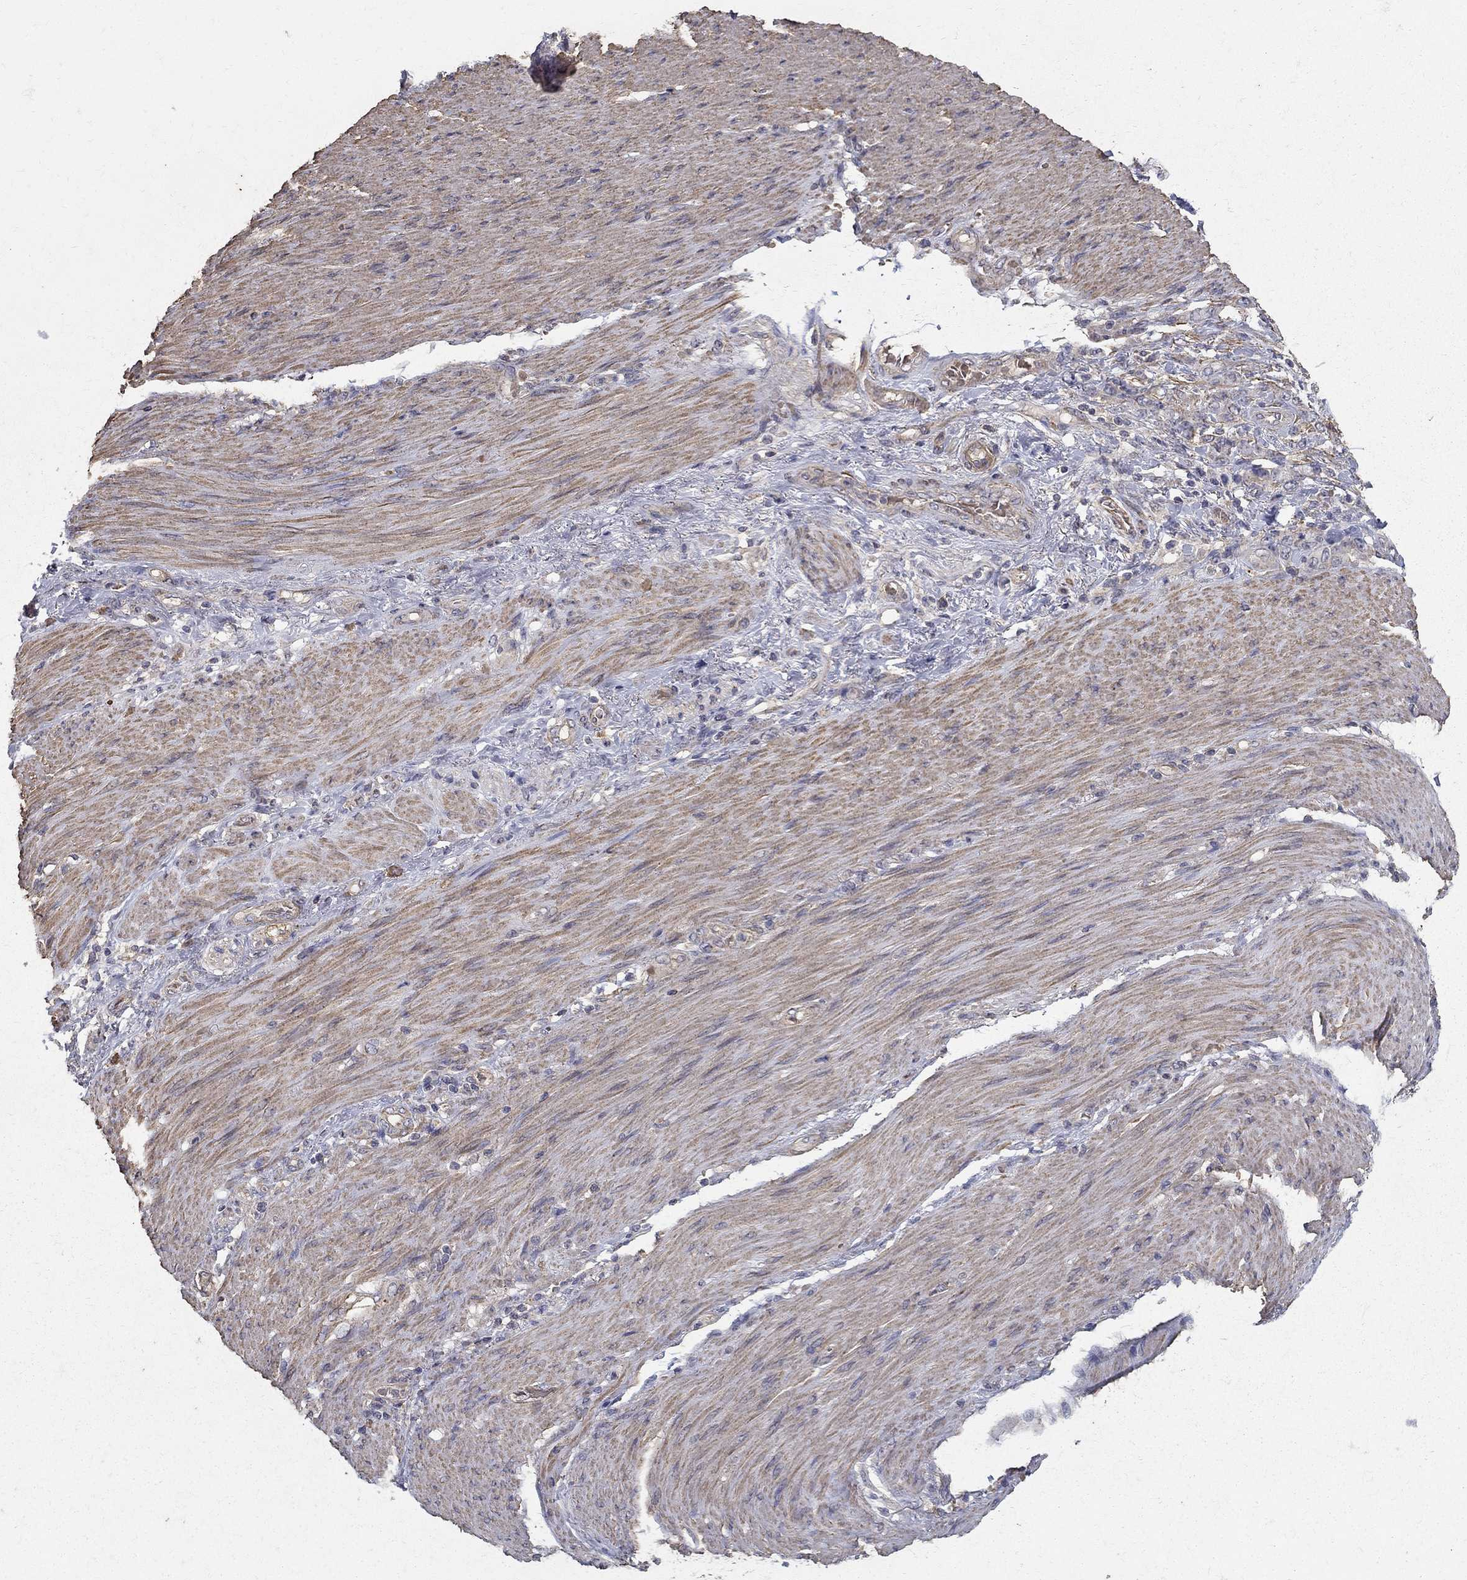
{"staining": {"intensity": "negative", "quantity": "none", "location": "none"}, "tissue": "stomach cancer", "cell_type": "Tumor cells", "image_type": "cancer", "snomed": [{"axis": "morphology", "description": "Normal tissue, NOS"}, {"axis": "morphology", "description": "Adenocarcinoma, NOS"}, {"axis": "topography", "description": "Stomach"}], "caption": "This is a photomicrograph of immunohistochemistry (IHC) staining of stomach cancer (adenocarcinoma), which shows no positivity in tumor cells. (Brightfield microscopy of DAB immunohistochemistry at high magnification).", "gene": "MPP2", "patient": {"sex": "female", "age": 79}}